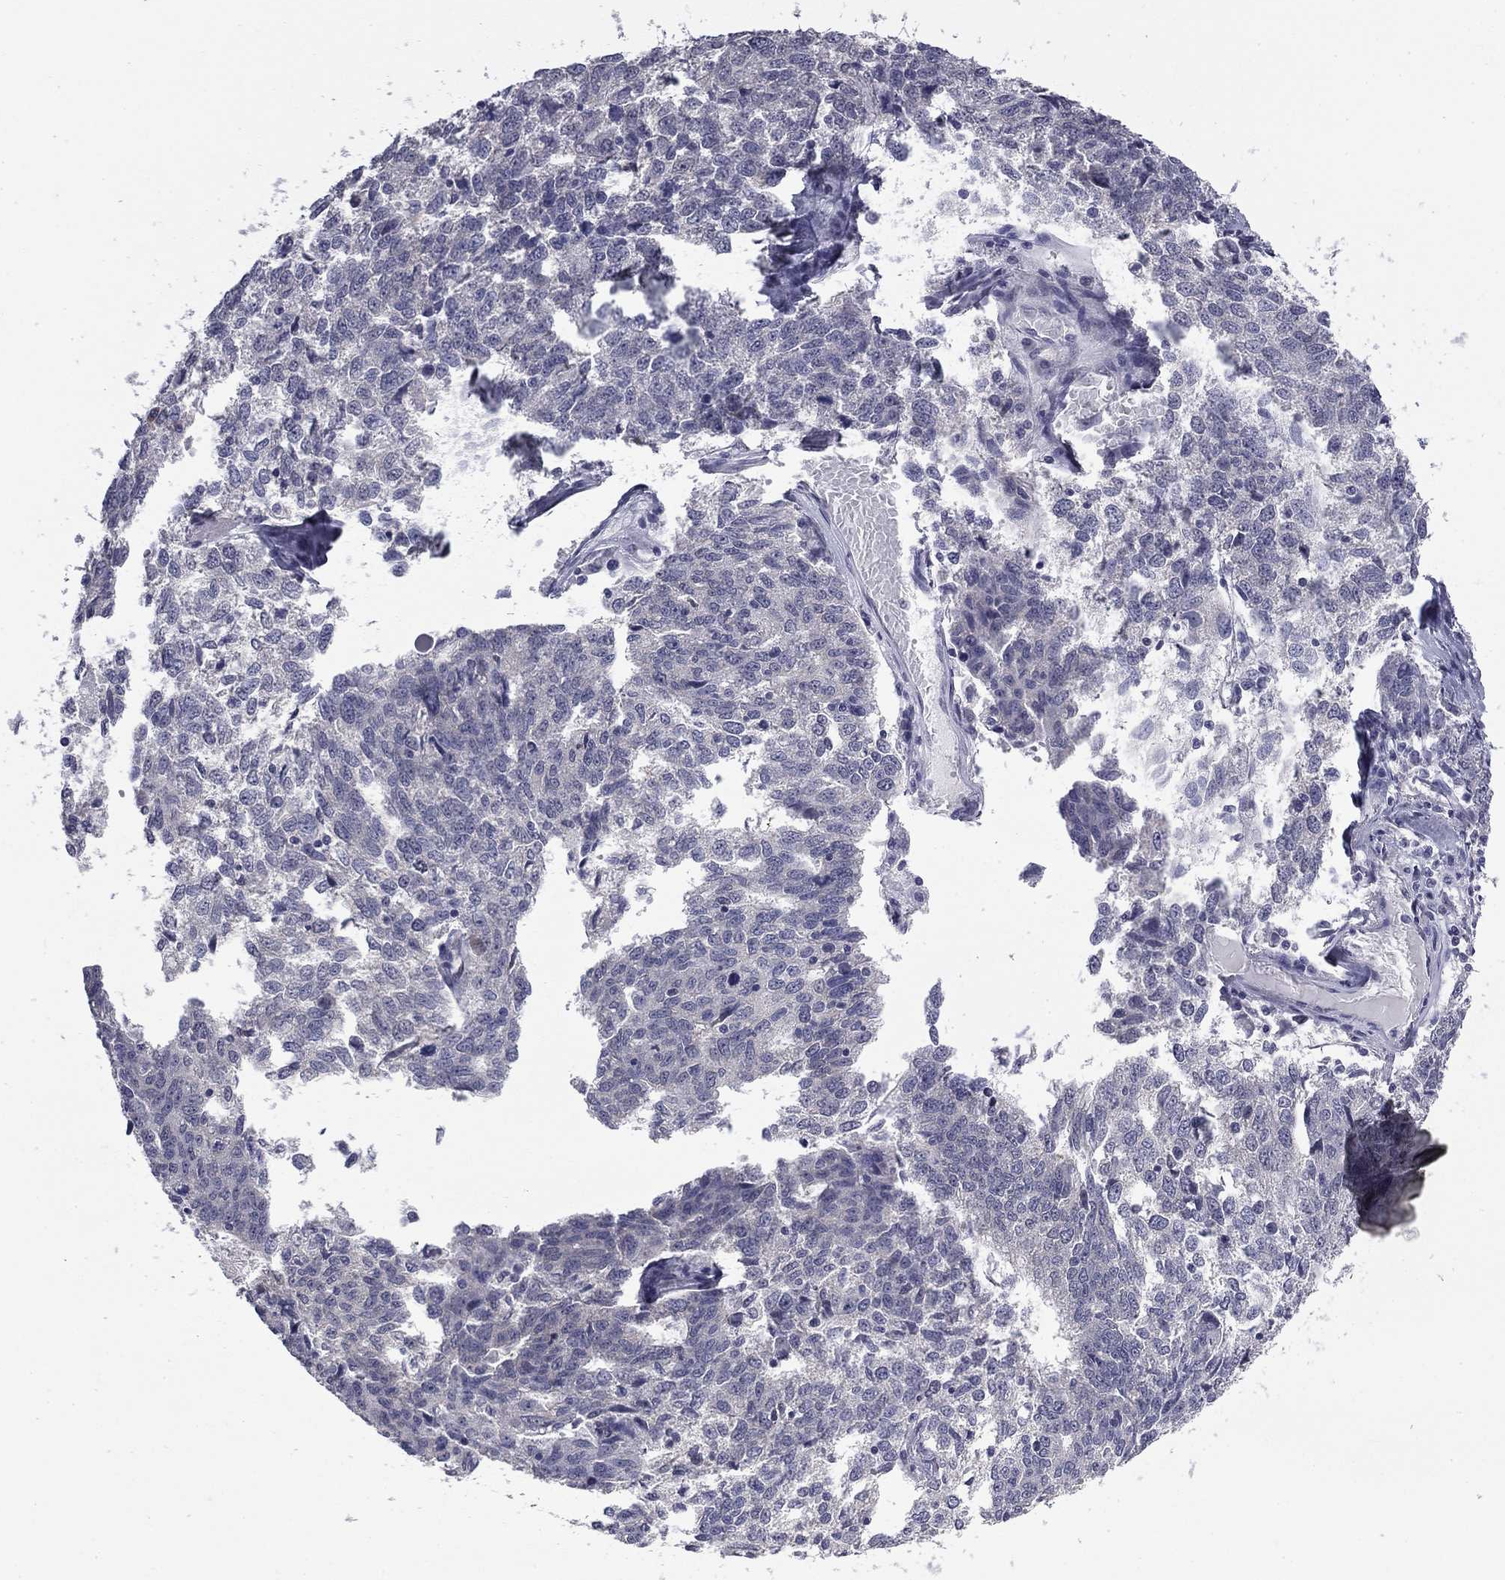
{"staining": {"intensity": "negative", "quantity": "none", "location": "none"}, "tissue": "ovarian cancer", "cell_type": "Tumor cells", "image_type": "cancer", "snomed": [{"axis": "morphology", "description": "Cystadenocarcinoma, serous, NOS"}, {"axis": "topography", "description": "Ovary"}], "caption": "DAB immunohistochemical staining of ovarian cancer shows no significant expression in tumor cells. Nuclei are stained in blue.", "gene": "PRRT2", "patient": {"sex": "female", "age": 71}}